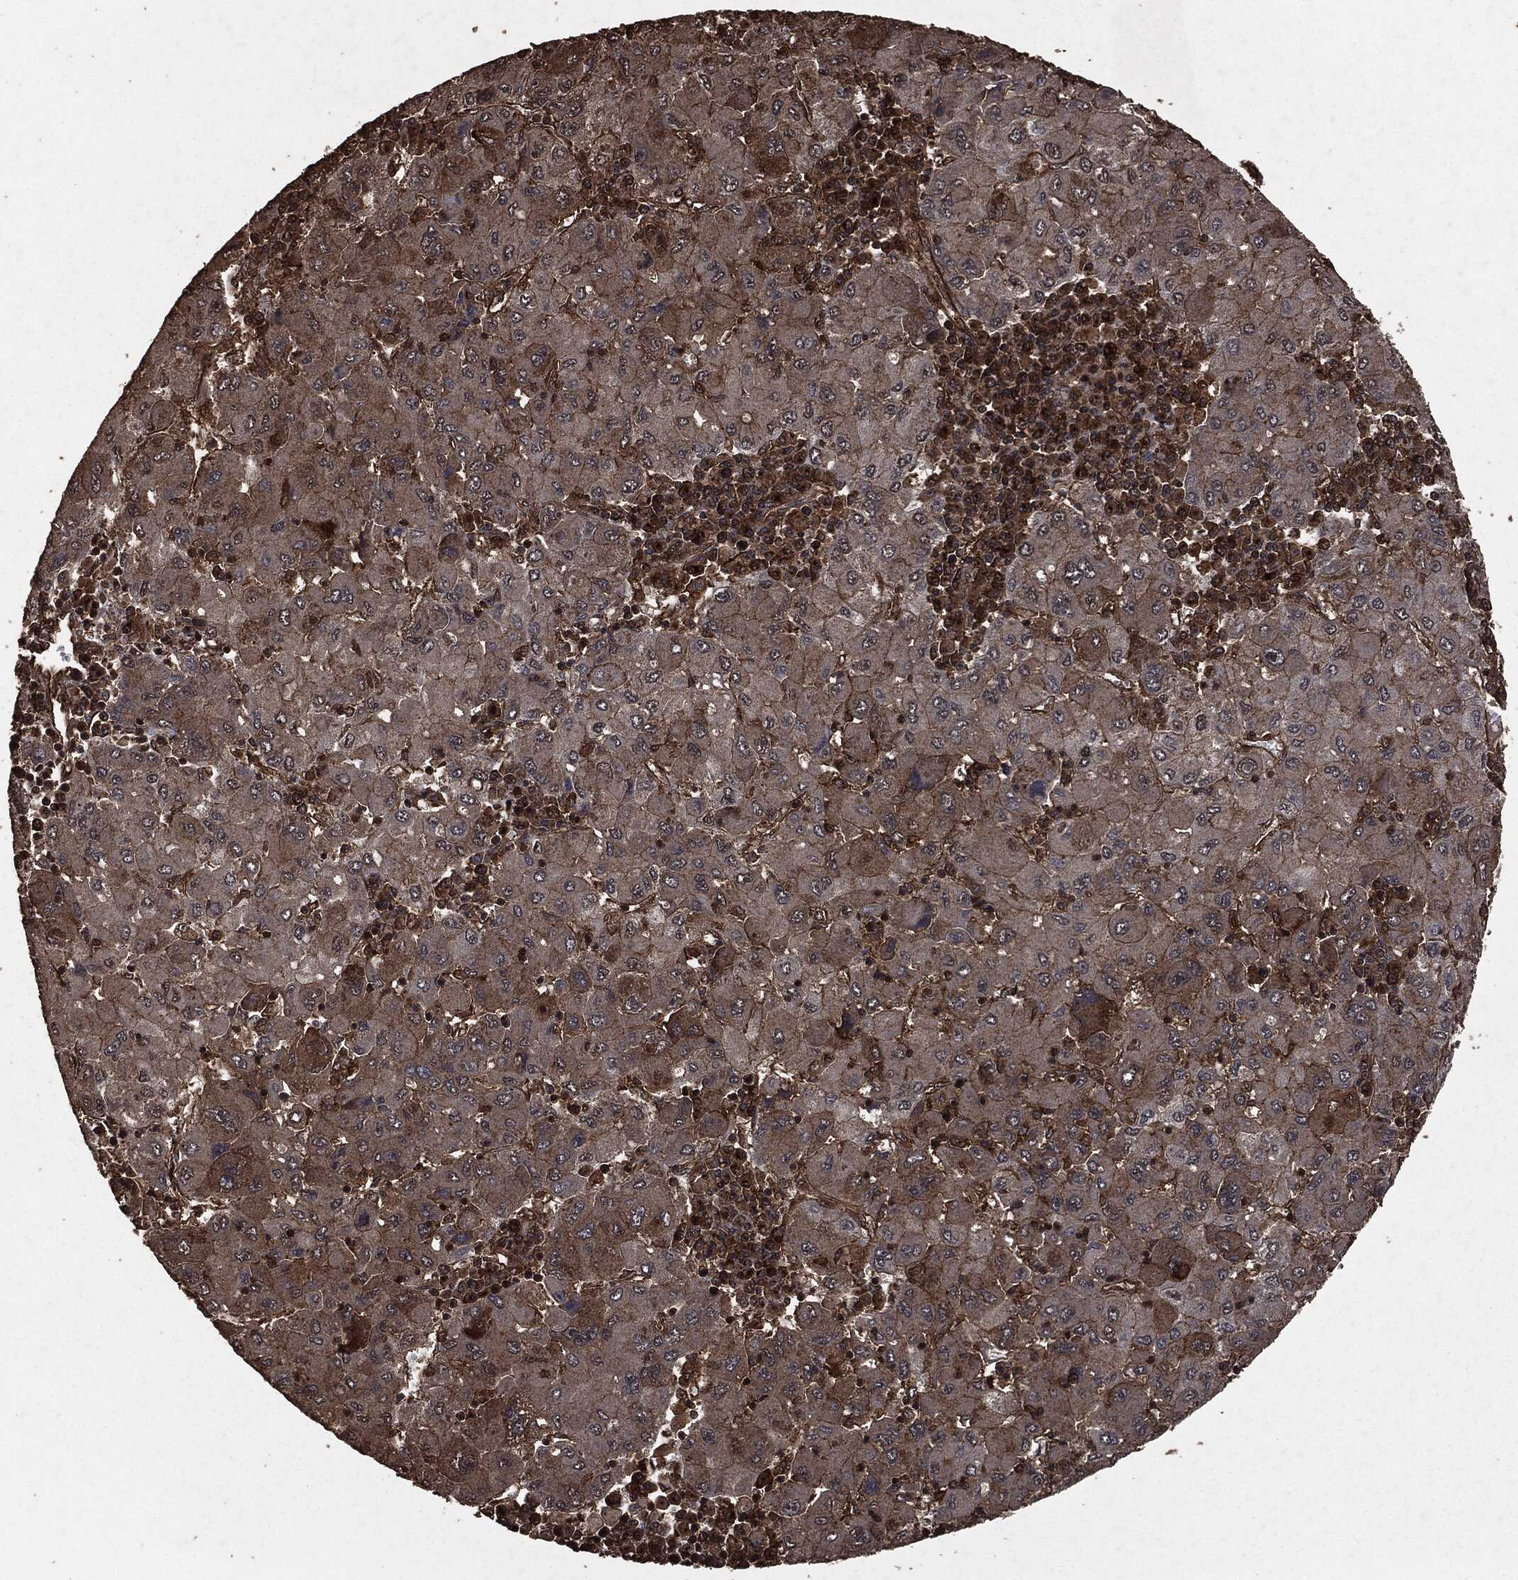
{"staining": {"intensity": "moderate", "quantity": "<25%", "location": "cytoplasmic/membranous"}, "tissue": "liver cancer", "cell_type": "Tumor cells", "image_type": "cancer", "snomed": [{"axis": "morphology", "description": "Carcinoma, Hepatocellular, NOS"}, {"axis": "topography", "description": "Liver"}], "caption": "Immunohistochemical staining of human hepatocellular carcinoma (liver) displays low levels of moderate cytoplasmic/membranous protein staining in about <25% of tumor cells.", "gene": "HRAS", "patient": {"sex": "male", "age": 75}}